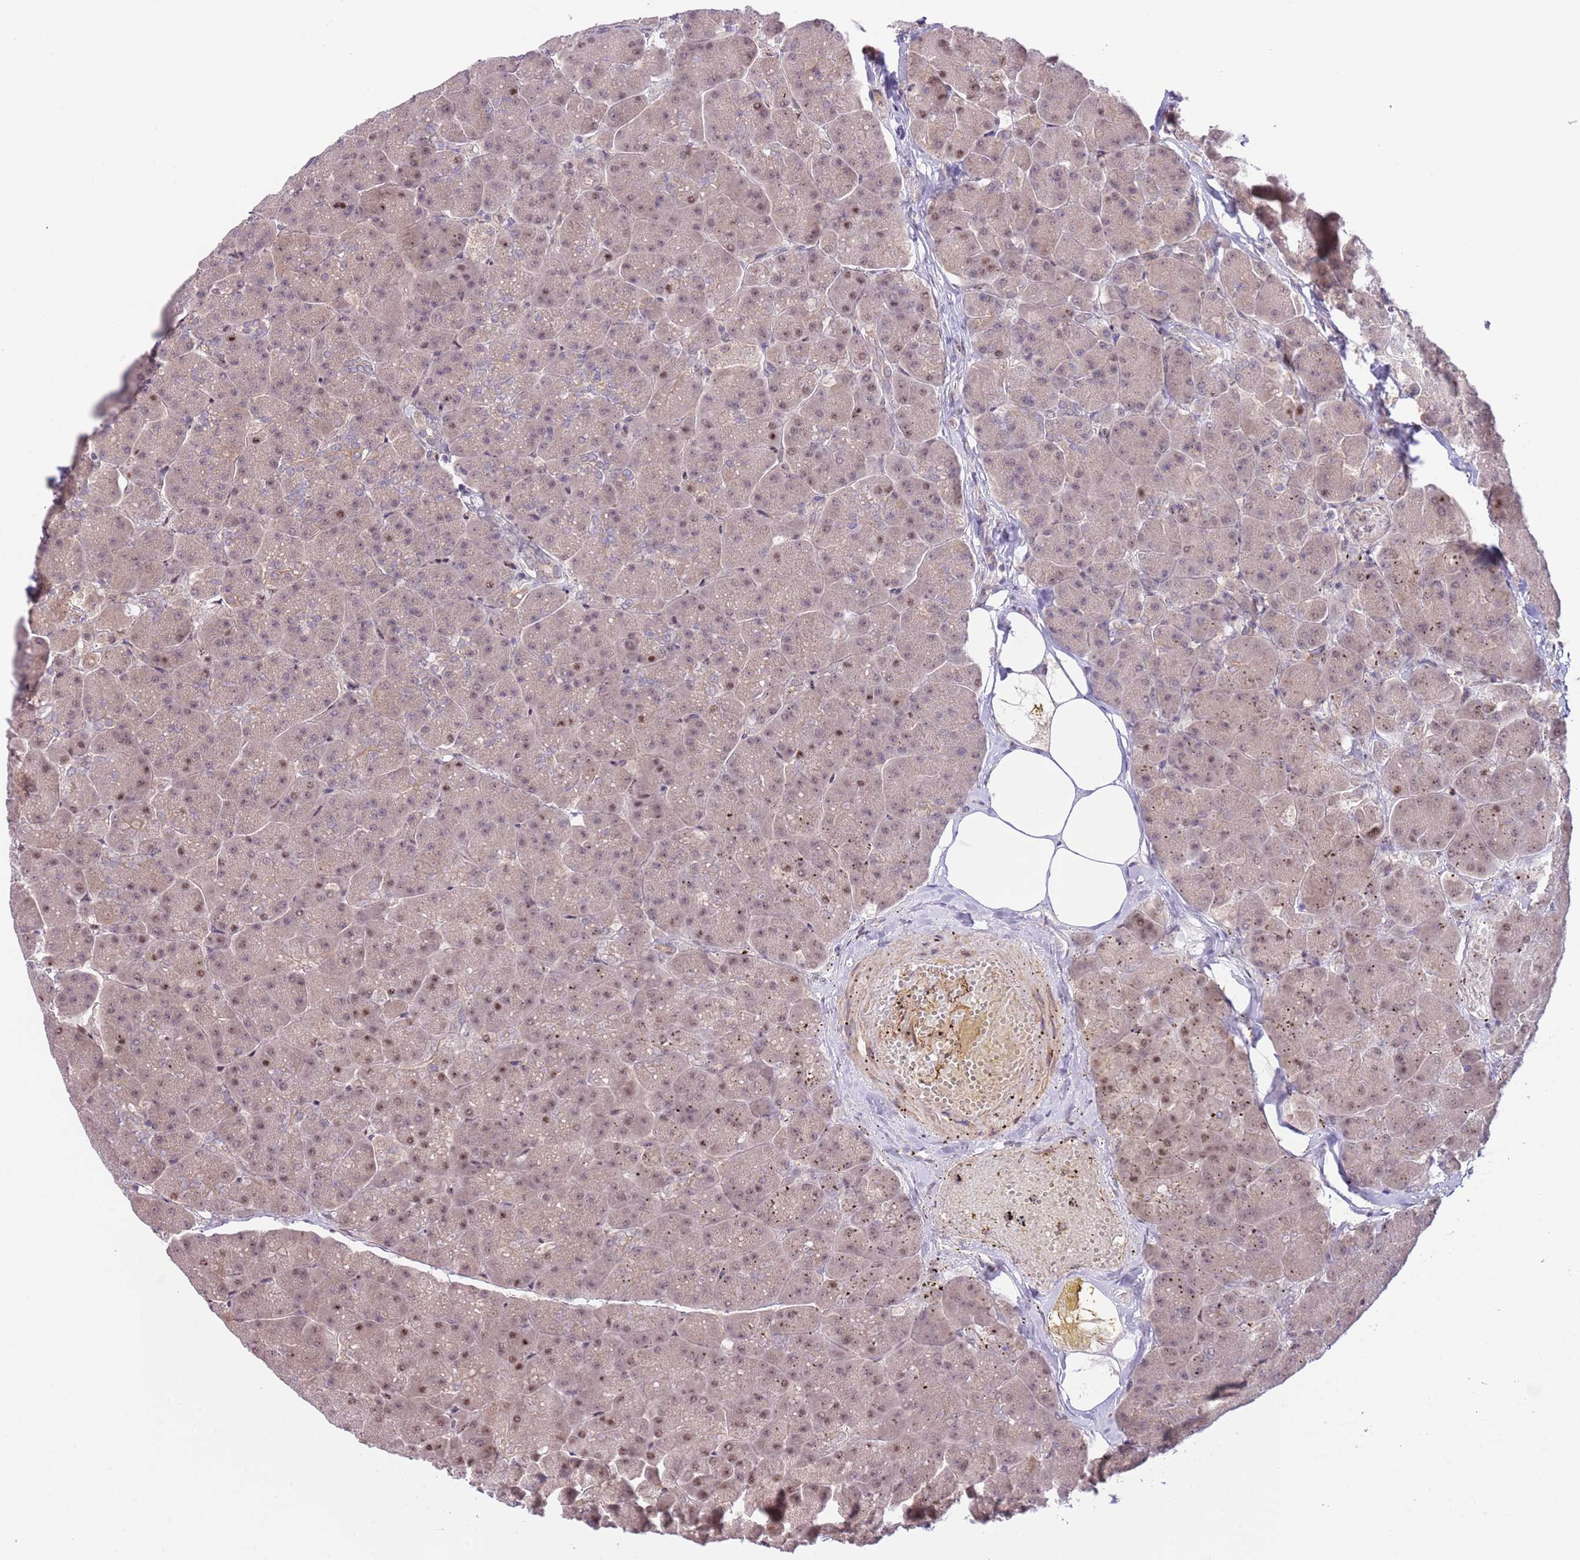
{"staining": {"intensity": "moderate", "quantity": "<25%", "location": "nuclear"}, "tissue": "pancreas", "cell_type": "Exocrine glandular cells", "image_type": "normal", "snomed": [{"axis": "morphology", "description": "Normal tissue, NOS"}, {"axis": "topography", "description": "Pancreas"}, {"axis": "topography", "description": "Peripheral nerve tissue"}], "caption": "DAB immunohistochemical staining of normal pancreas exhibits moderate nuclear protein expression in about <25% of exocrine glandular cells. (DAB (3,3'-diaminobenzidine) IHC, brown staining for protein, blue staining for nuclei).", "gene": "PRR16", "patient": {"sex": "male", "age": 54}}